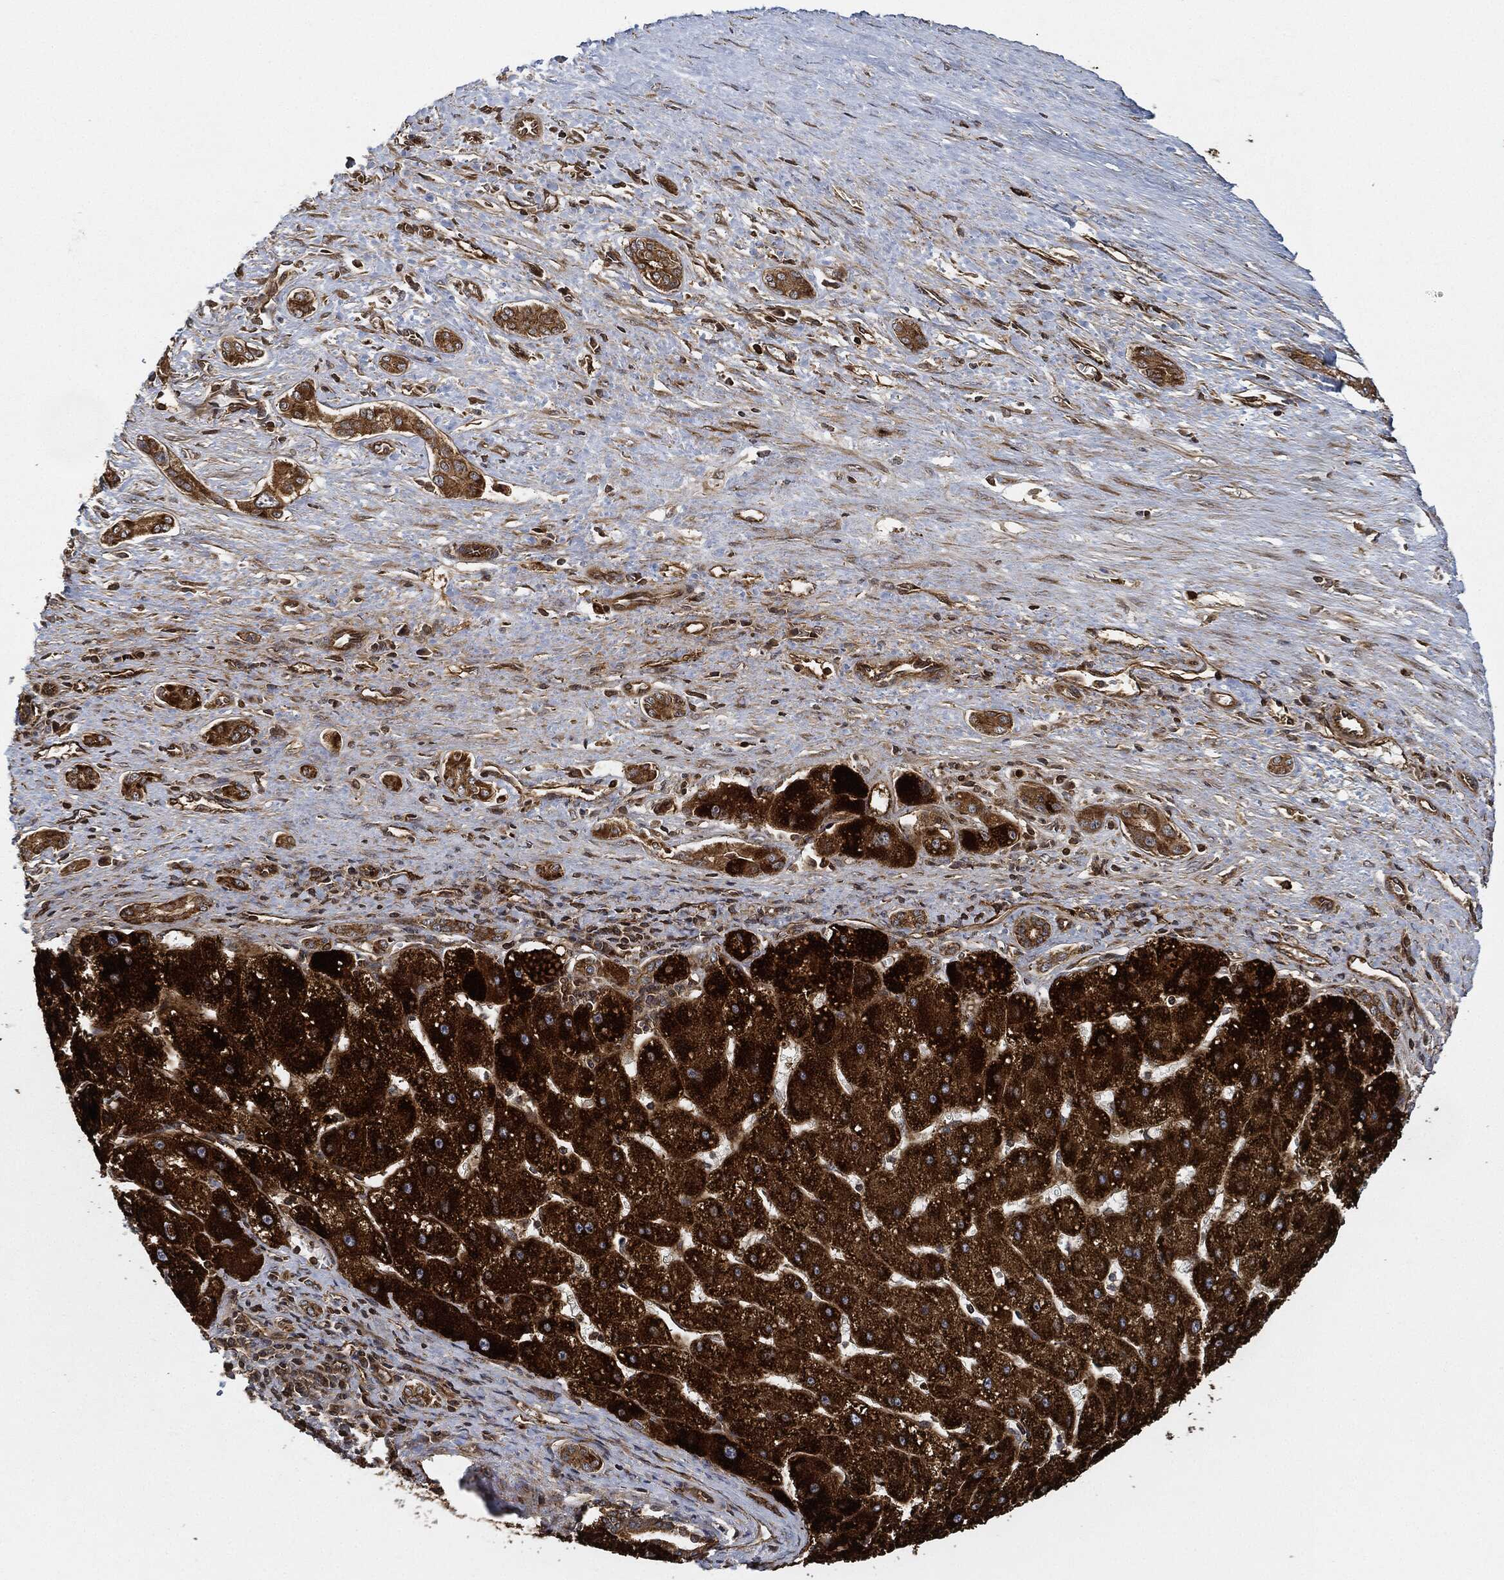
{"staining": {"intensity": "strong", "quantity": ">75%", "location": "cytoplasmic/membranous"}, "tissue": "liver cancer", "cell_type": "Tumor cells", "image_type": "cancer", "snomed": [{"axis": "morphology", "description": "Carcinoma, Hepatocellular, NOS"}, {"axis": "topography", "description": "Liver"}], "caption": "A high-resolution micrograph shows immunohistochemistry staining of hepatocellular carcinoma (liver), which demonstrates strong cytoplasmic/membranous staining in approximately >75% of tumor cells.", "gene": "MAP3K3", "patient": {"sex": "female", "age": 82}}